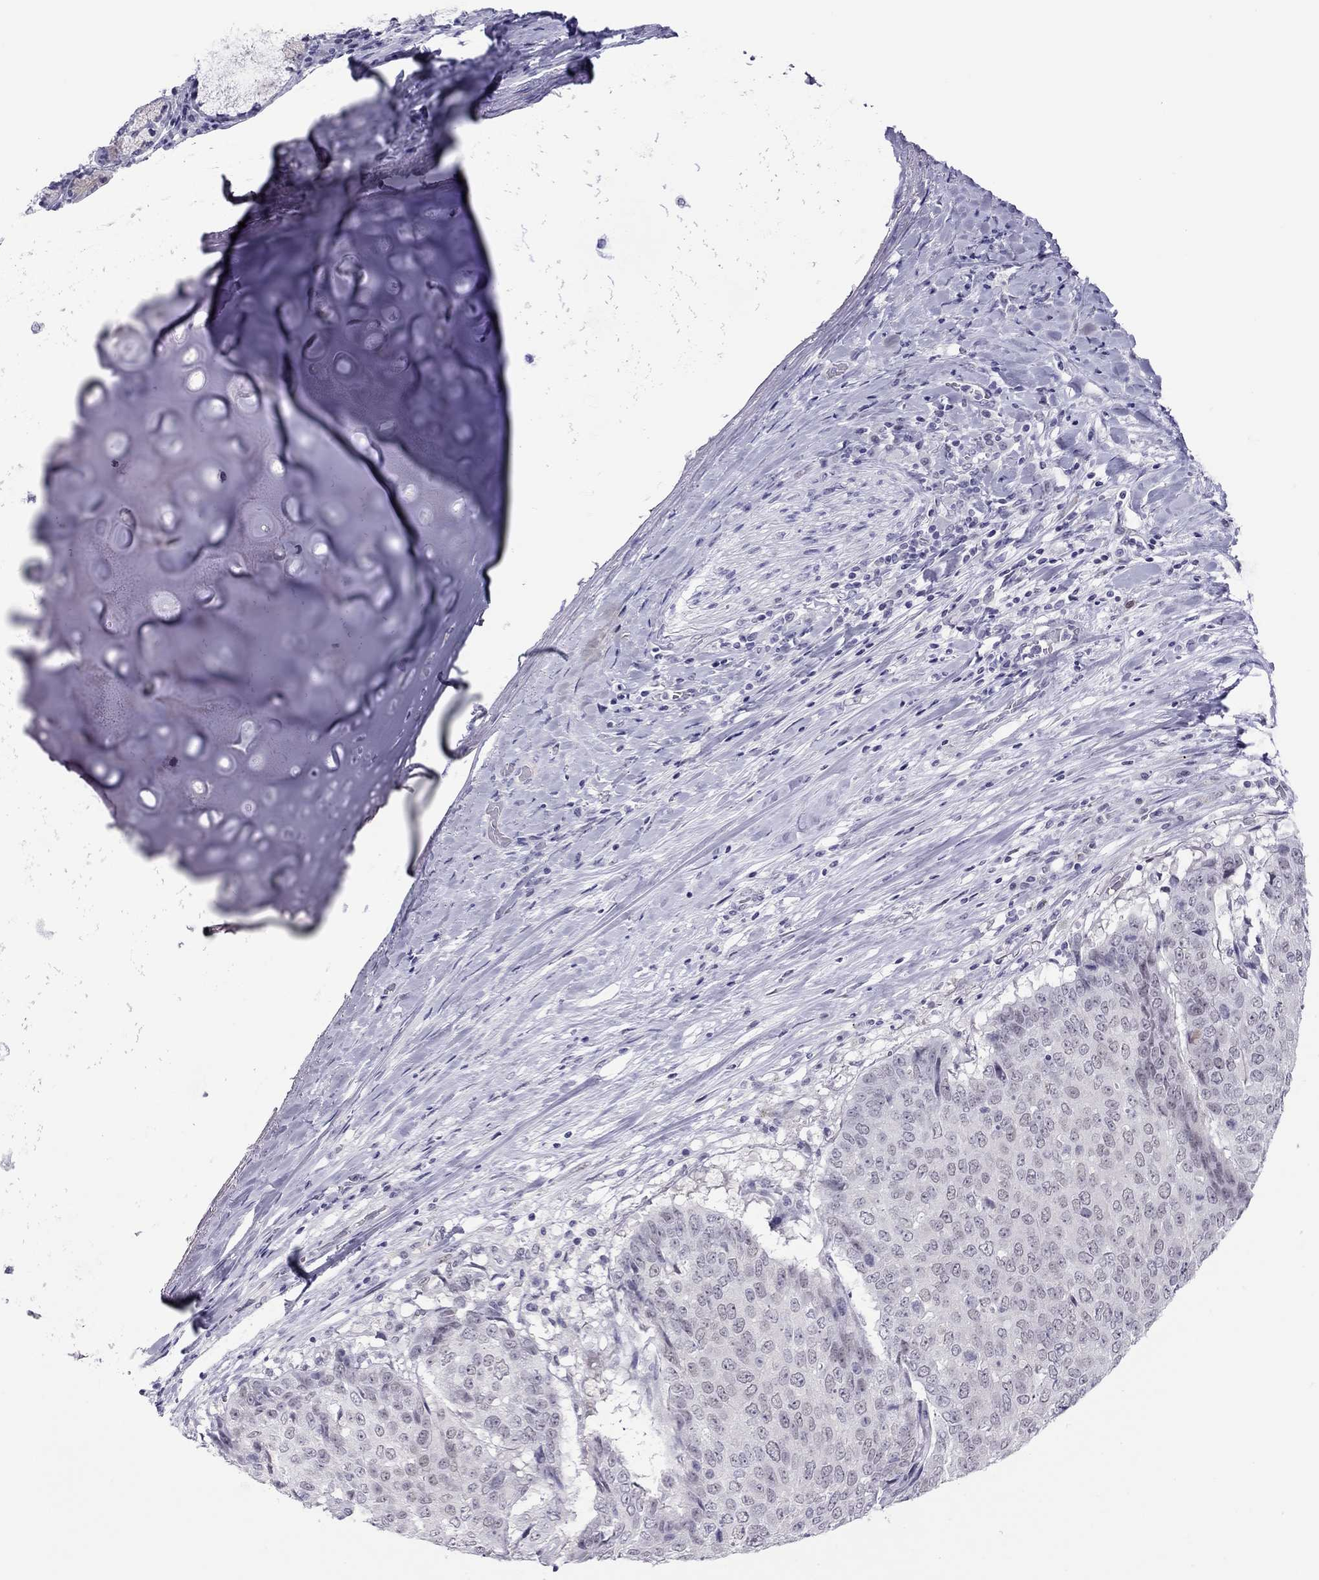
{"staining": {"intensity": "negative", "quantity": "none", "location": "none"}, "tissue": "lung cancer", "cell_type": "Tumor cells", "image_type": "cancer", "snomed": [{"axis": "morphology", "description": "Normal tissue, NOS"}, {"axis": "morphology", "description": "Squamous cell carcinoma, NOS"}, {"axis": "topography", "description": "Bronchus"}, {"axis": "topography", "description": "Lung"}], "caption": "This is an immunohistochemistry image of human lung squamous cell carcinoma. There is no positivity in tumor cells.", "gene": "CHRNB3", "patient": {"sex": "male", "age": 64}}